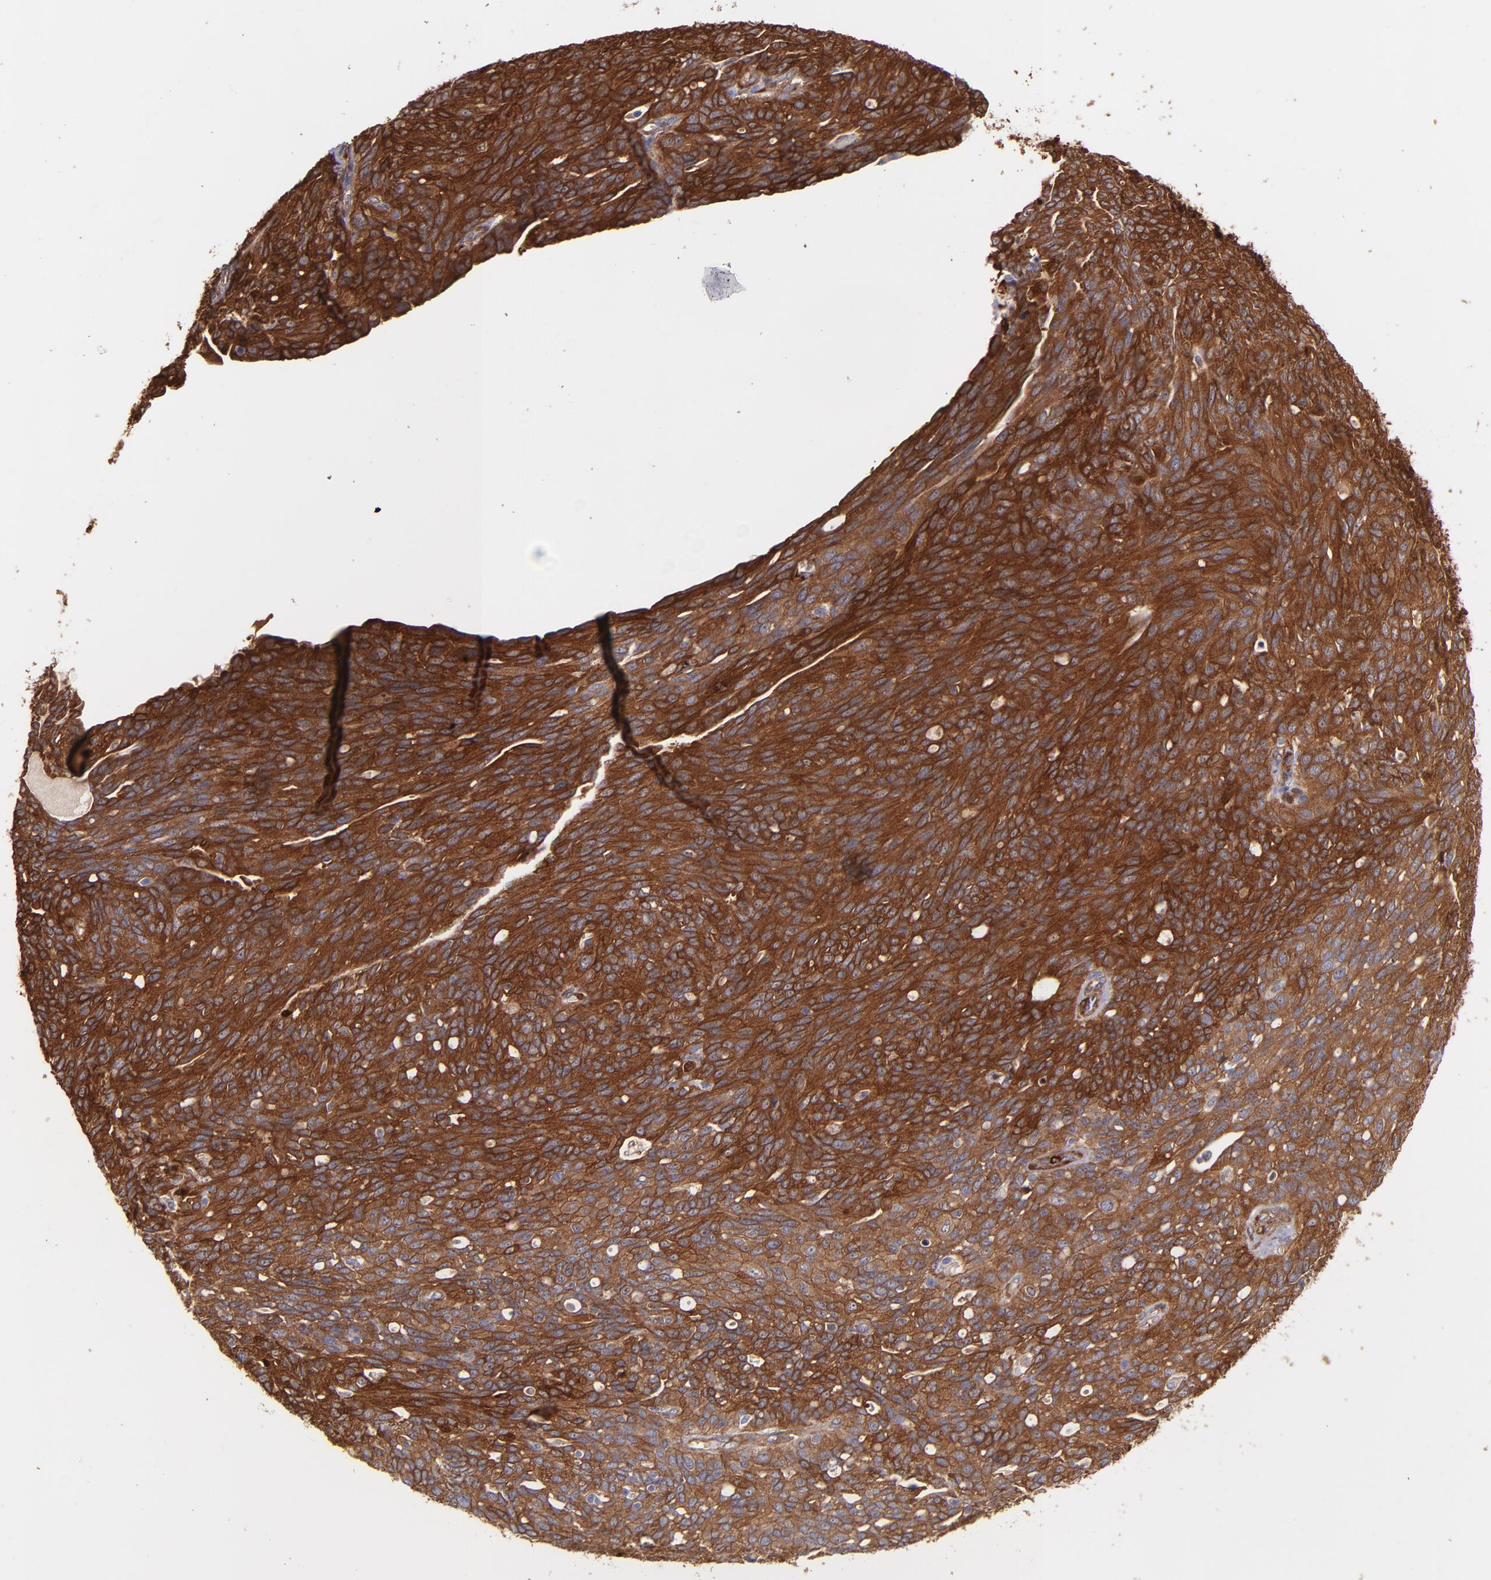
{"staining": {"intensity": "strong", "quantity": ">75%", "location": "cytoplasmic/membranous"}, "tissue": "ovarian cancer", "cell_type": "Tumor cells", "image_type": "cancer", "snomed": [{"axis": "morphology", "description": "Carcinoma, endometroid"}, {"axis": "topography", "description": "Ovary"}], "caption": "This image displays ovarian endometroid carcinoma stained with immunohistochemistry to label a protein in brown. The cytoplasmic/membranous of tumor cells show strong positivity for the protein. Nuclei are counter-stained blue.", "gene": "VCL", "patient": {"sex": "female", "age": 60}}